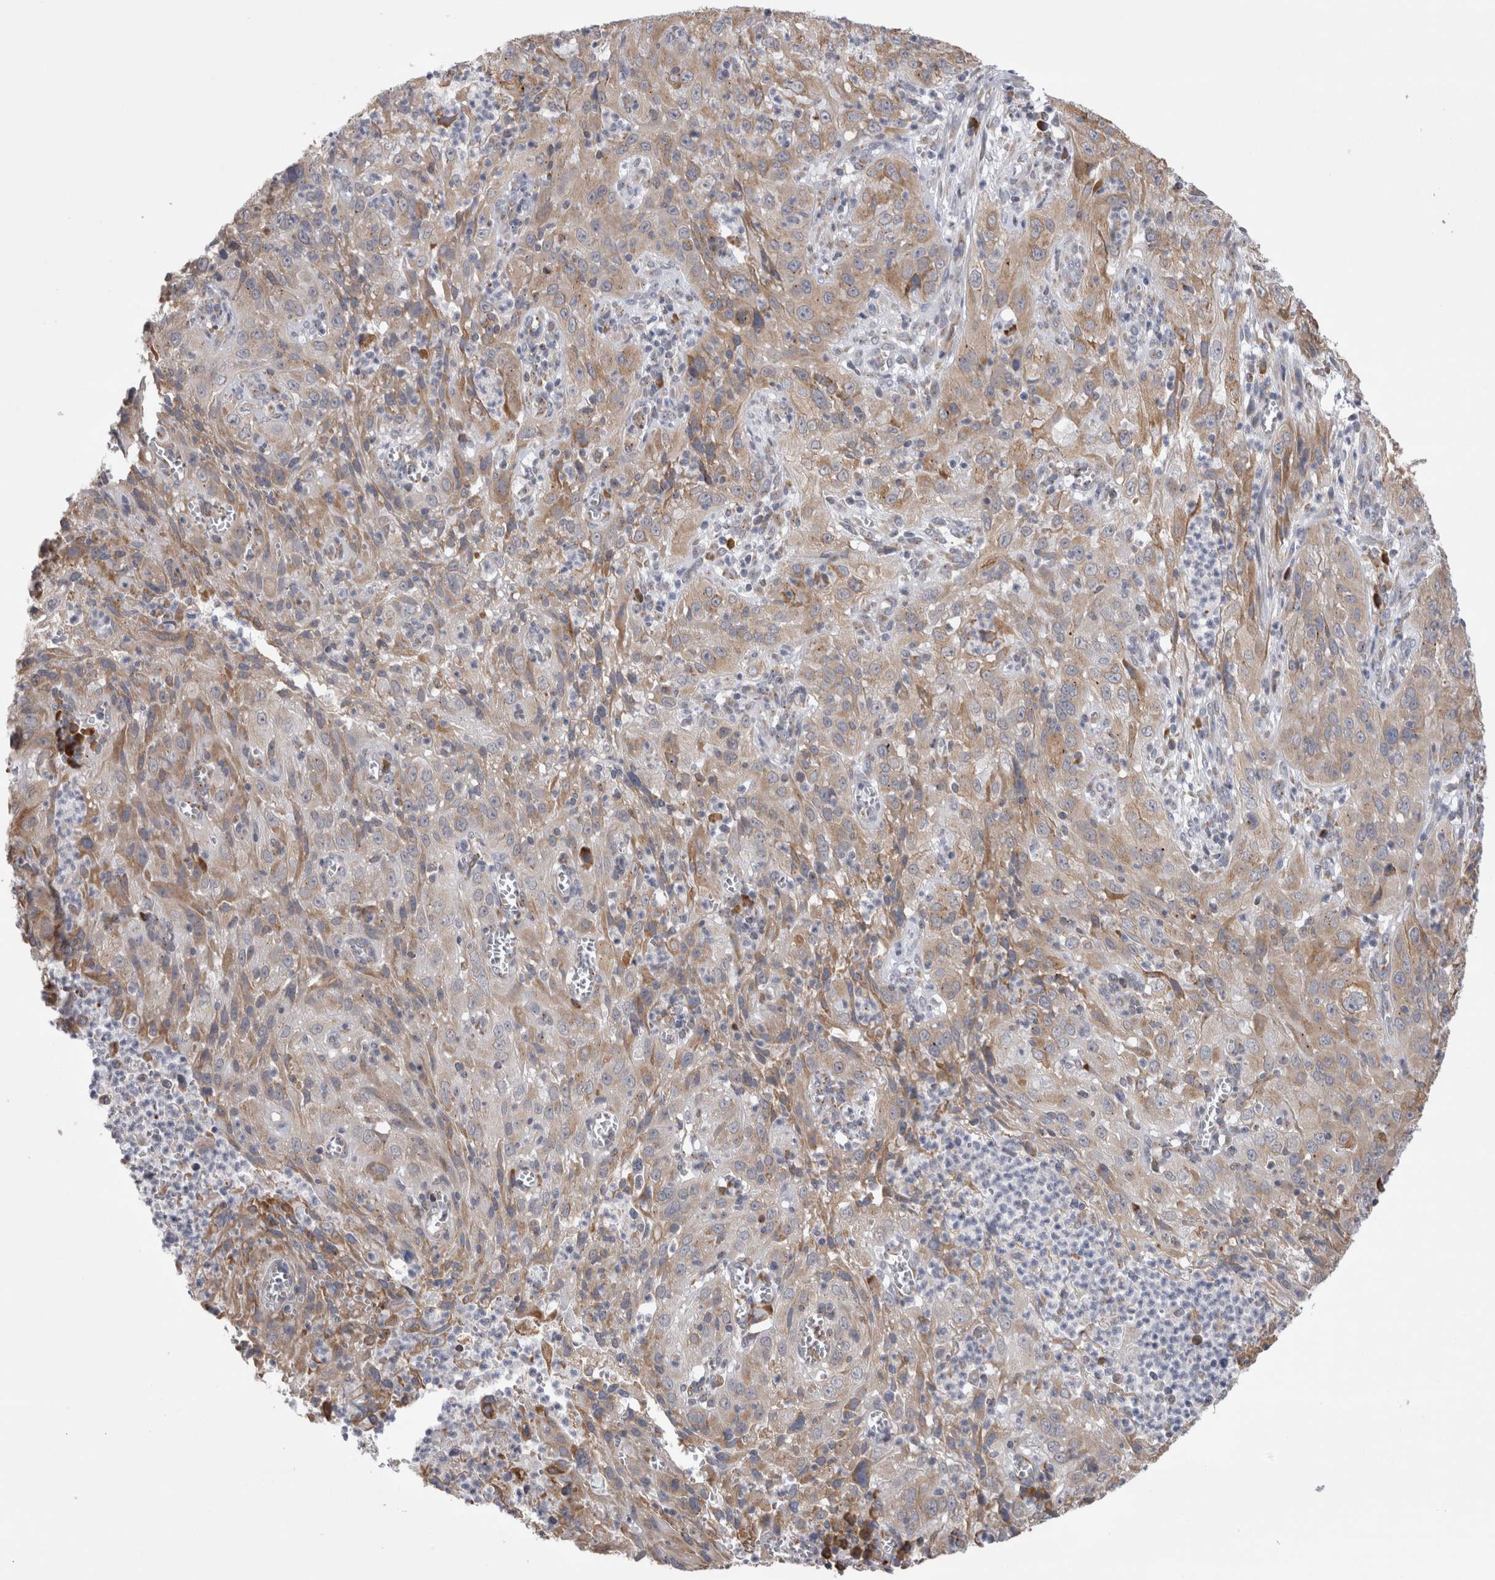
{"staining": {"intensity": "weak", "quantity": "<25%", "location": "cytoplasmic/membranous"}, "tissue": "cervical cancer", "cell_type": "Tumor cells", "image_type": "cancer", "snomed": [{"axis": "morphology", "description": "Squamous cell carcinoma, NOS"}, {"axis": "topography", "description": "Cervix"}], "caption": "A high-resolution histopathology image shows IHC staining of cervical squamous cell carcinoma, which reveals no significant expression in tumor cells. The staining is performed using DAB (3,3'-diaminobenzidine) brown chromogen with nuclei counter-stained in using hematoxylin.", "gene": "ZNF341", "patient": {"sex": "female", "age": 32}}